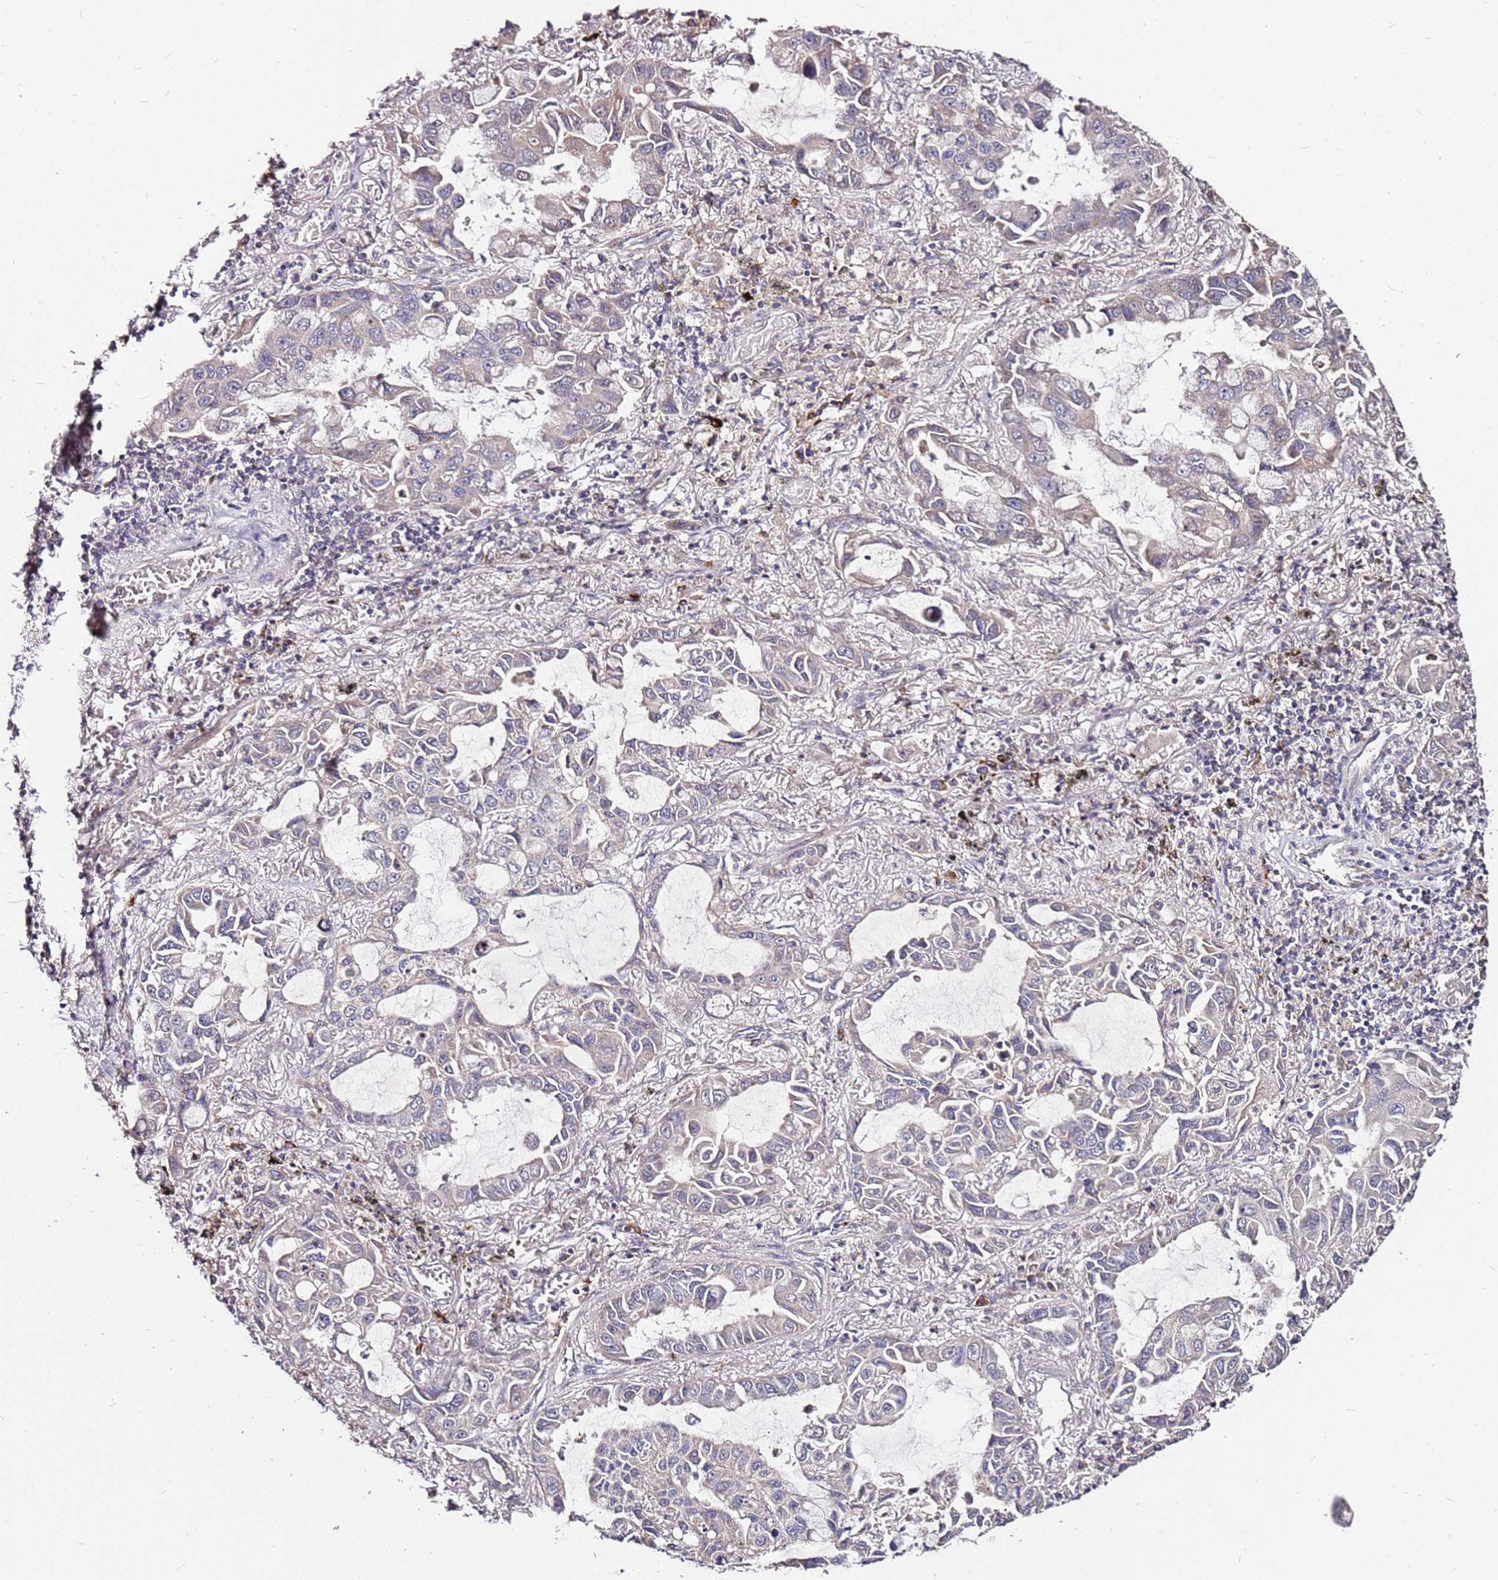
{"staining": {"intensity": "weak", "quantity": "<25%", "location": "cytoplasmic/membranous"}, "tissue": "lung cancer", "cell_type": "Tumor cells", "image_type": "cancer", "snomed": [{"axis": "morphology", "description": "Adenocarcinoma, NOS"}, {"axis": "topography", "description": "Lung"}], "caption": "Adenocarcinoma (lung) stained for a protein using immunohistochemistry (IHC) shows no positivity tumor cells.", "gene": "DCDC2C", "patient": {"sex": "male", "age": 64}}